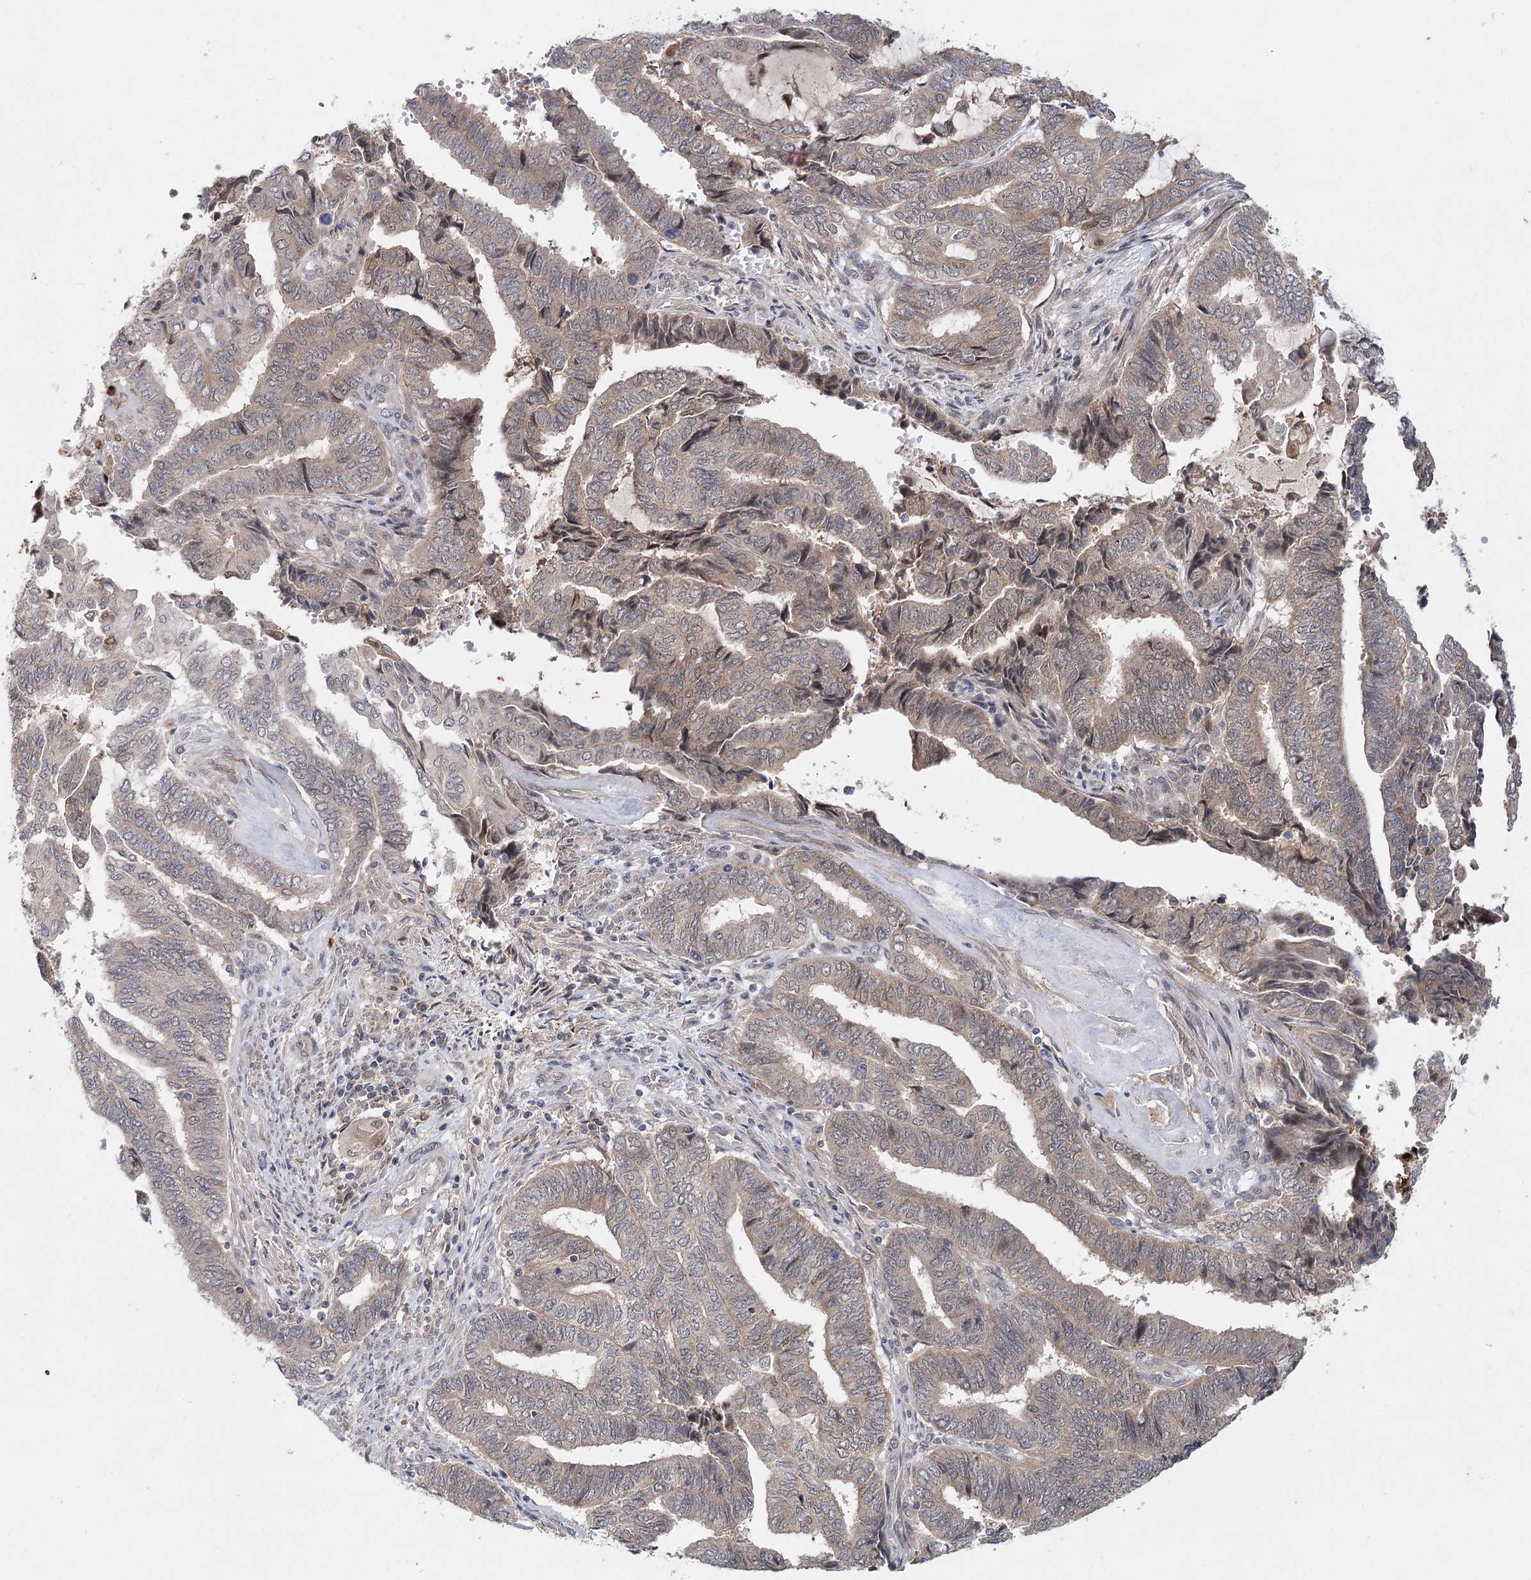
{"staining": {"intensity": "weak", "quantity": "25%-75%", "location": "cytoplasmic/membranous"}, "tissue": "endometrial cancer", "cell_type": "Tumor cells", "image_type": "cancer", "snomed": [{"axis": "morphology", "description": "Adenocarcinoma, NOS"}, {"axis": "topography", "description": "Uterus"}, {"axis": "topography", "description": "Endometrium"}], "caption": "Endometrial cancer stained with a brown dye shows weak cytoplasmic/membranous positive expression in about 25%-75% of tumor cells.", "gene": "AP3B1", "patient": {"sex": "female", "age": 70}}